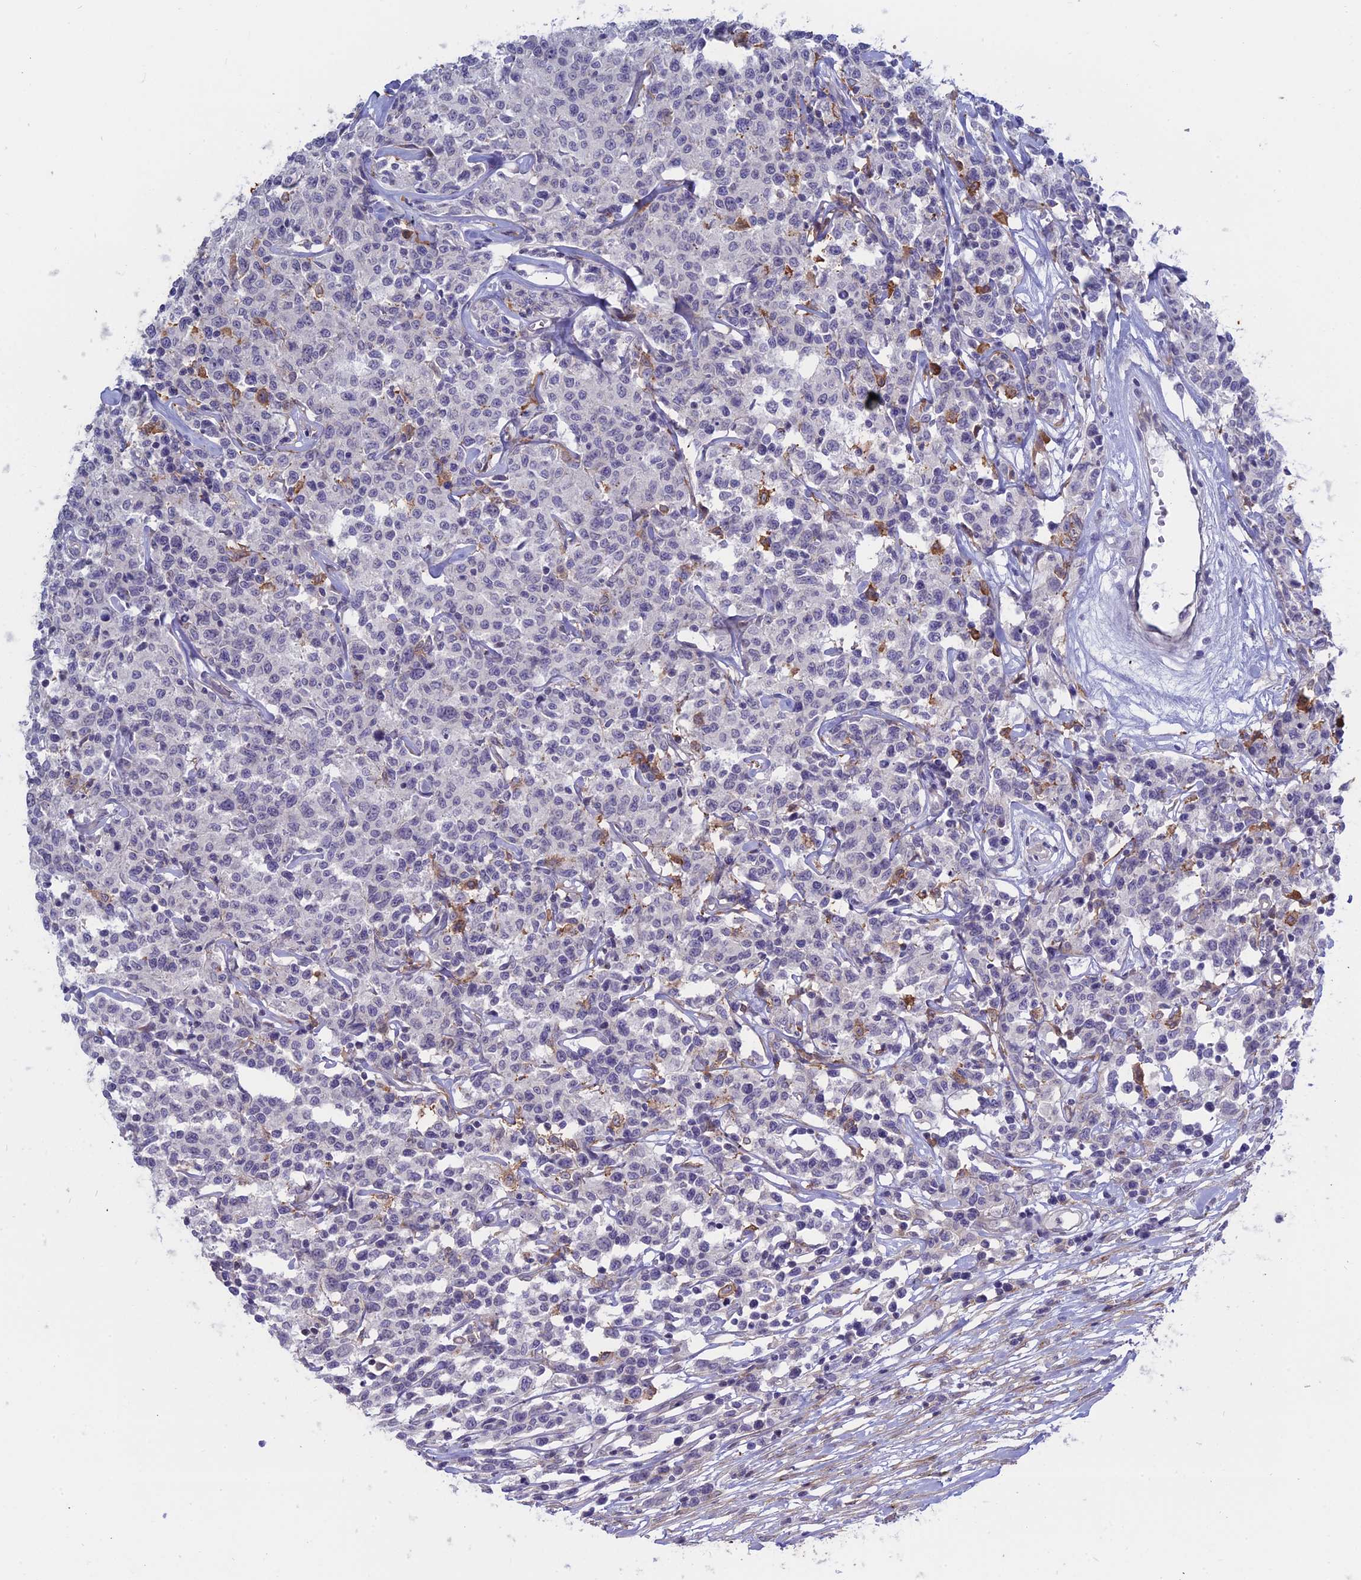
{"staining": {"intensity": "negative", "quantity": "none", "location": "none"}, "tissue": "lymphoma", "cell_type": "Tumor cells", "image_type": "cancer", "snomed": [{"axis": "morphology", "description": "Malignant lymphoma, non-Hodgkin's type, Low grade"}, {"axis": "topography", "description": "Small intestine"}], "caption": "High magnification brightfield microscopy of malignant lymphoma, non-Hodgkin's type (low-grade) stained with DAB (3,3'-diaminobenzidine) (brown) and counterstained with hematoxylin (blue): tumor cells show no significant expression.", "gene": "MYO5B", "patient": {"sex": "female", "age": 59}}